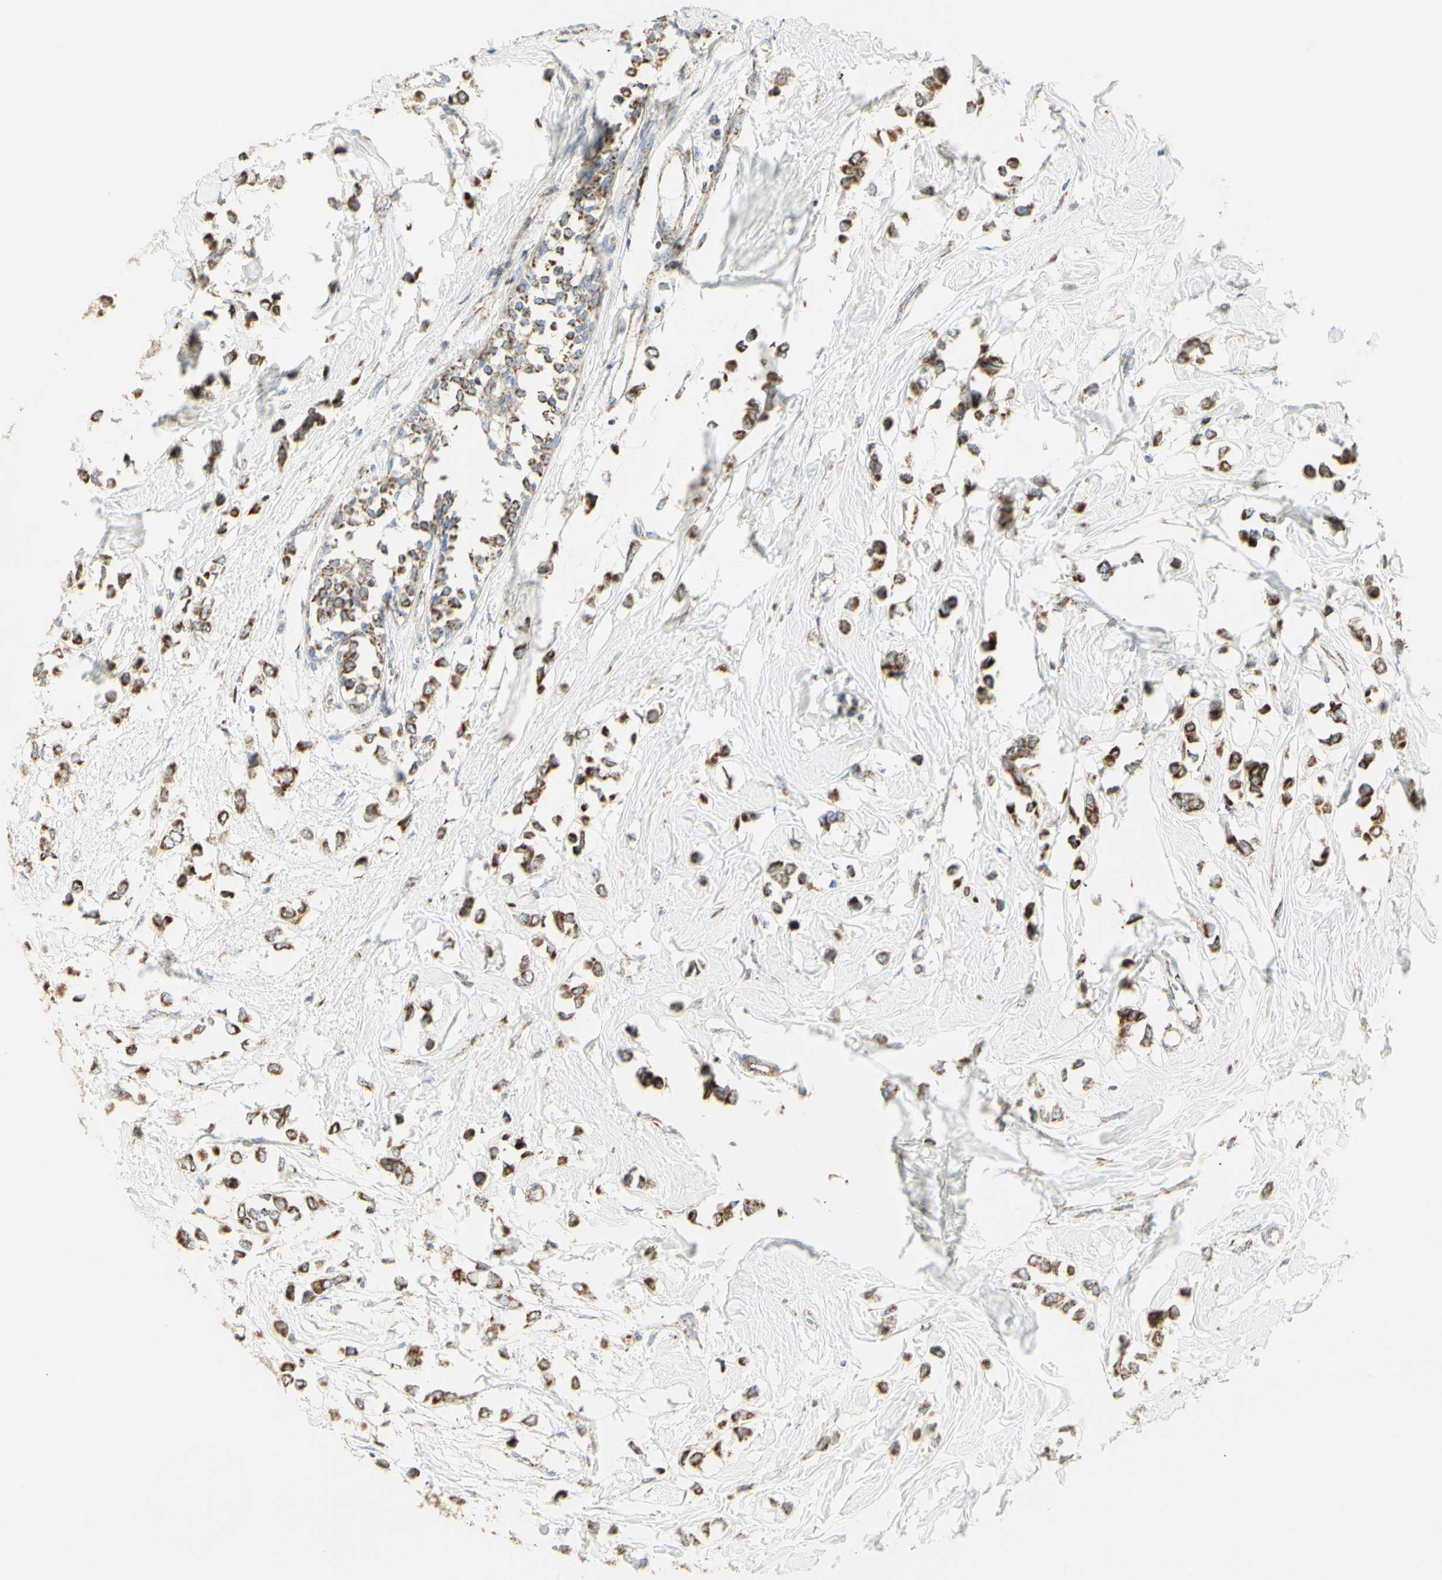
{"staining": {"intensity": "moderate", "quantity": ">75%", "location": "cytoplasmic/membranous"}, "tissue": "breast cancer", "cell_type": "Tumor cells", "image_type": "cancer", "snomed": [{"axis": "morphology", "description": "Lobular carcinoma"}, {"axis": "topography", "description": "Breast"}], "caption": "Approximately >75% of tumor cells in lobular carcinoma (breast) demonstrate moderate cytoplasmic/membranous protein expression as visualized by brown immunohistochemical staining.", "gene": "LETM1", "patient": {"sex": "female", "age": 51}}